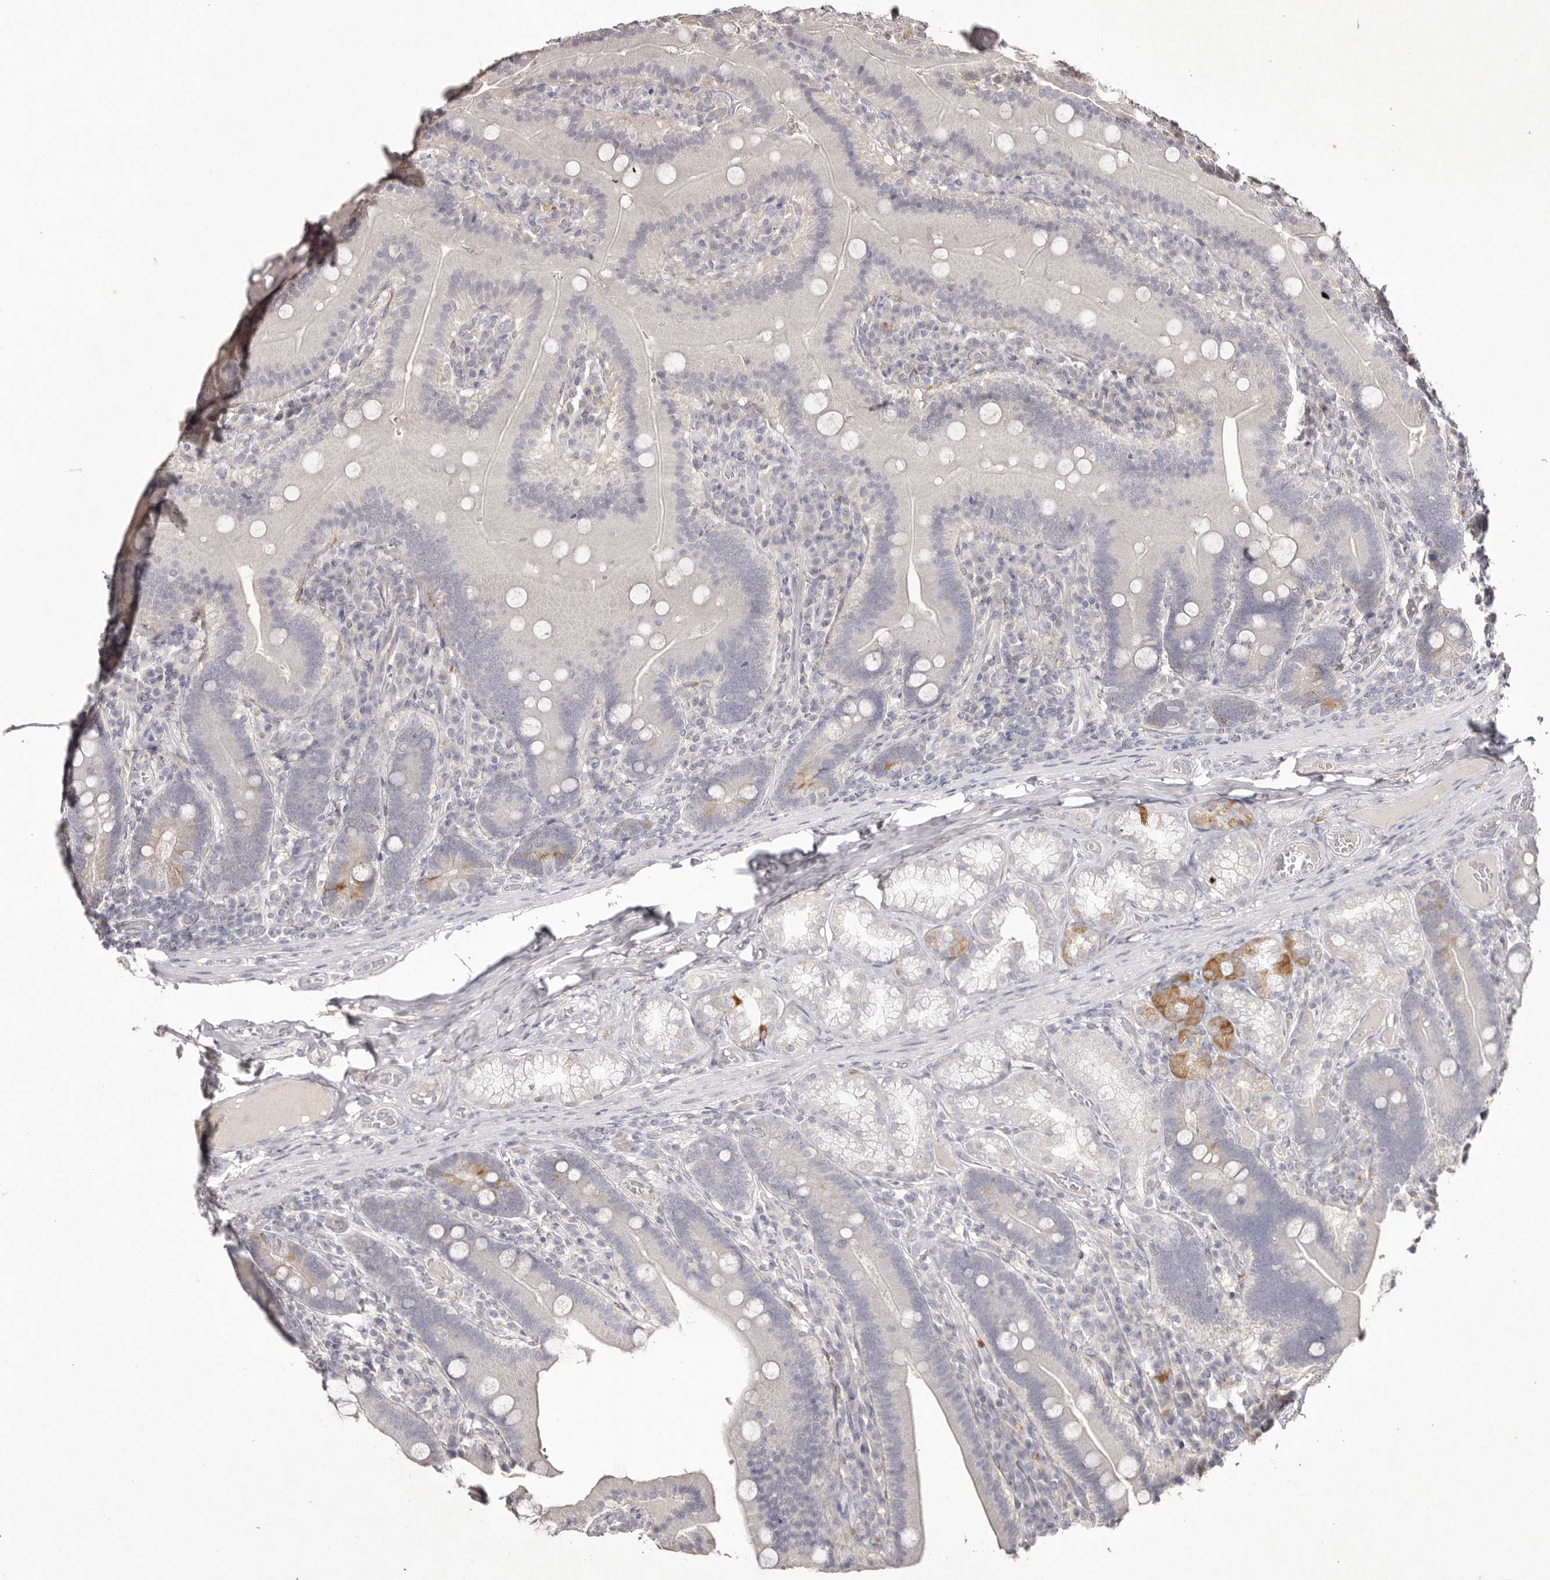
{"staining": {"intensity": "strong", "quantity": "<25%", "location": "cytoplasmic/membranous"}, "tissue": "duodenum", "cell_type": "Glandular cells", "image_type": "normal", "snomed": [{"axis": "morphology", "description": "Normal tissue, NOS"}, {"axis": "topography", "description": "Duodenum"}], "caption": "Glandular cells display medium levels of strong cytoplasmic/membranous staining in approximately <25% of cells in normal duodenum. (brown staining indicates protein expression, while blue staining denotes nuclei).", "gene": "SCUBE2", "patient": {"sex": "female", "age": 62}}